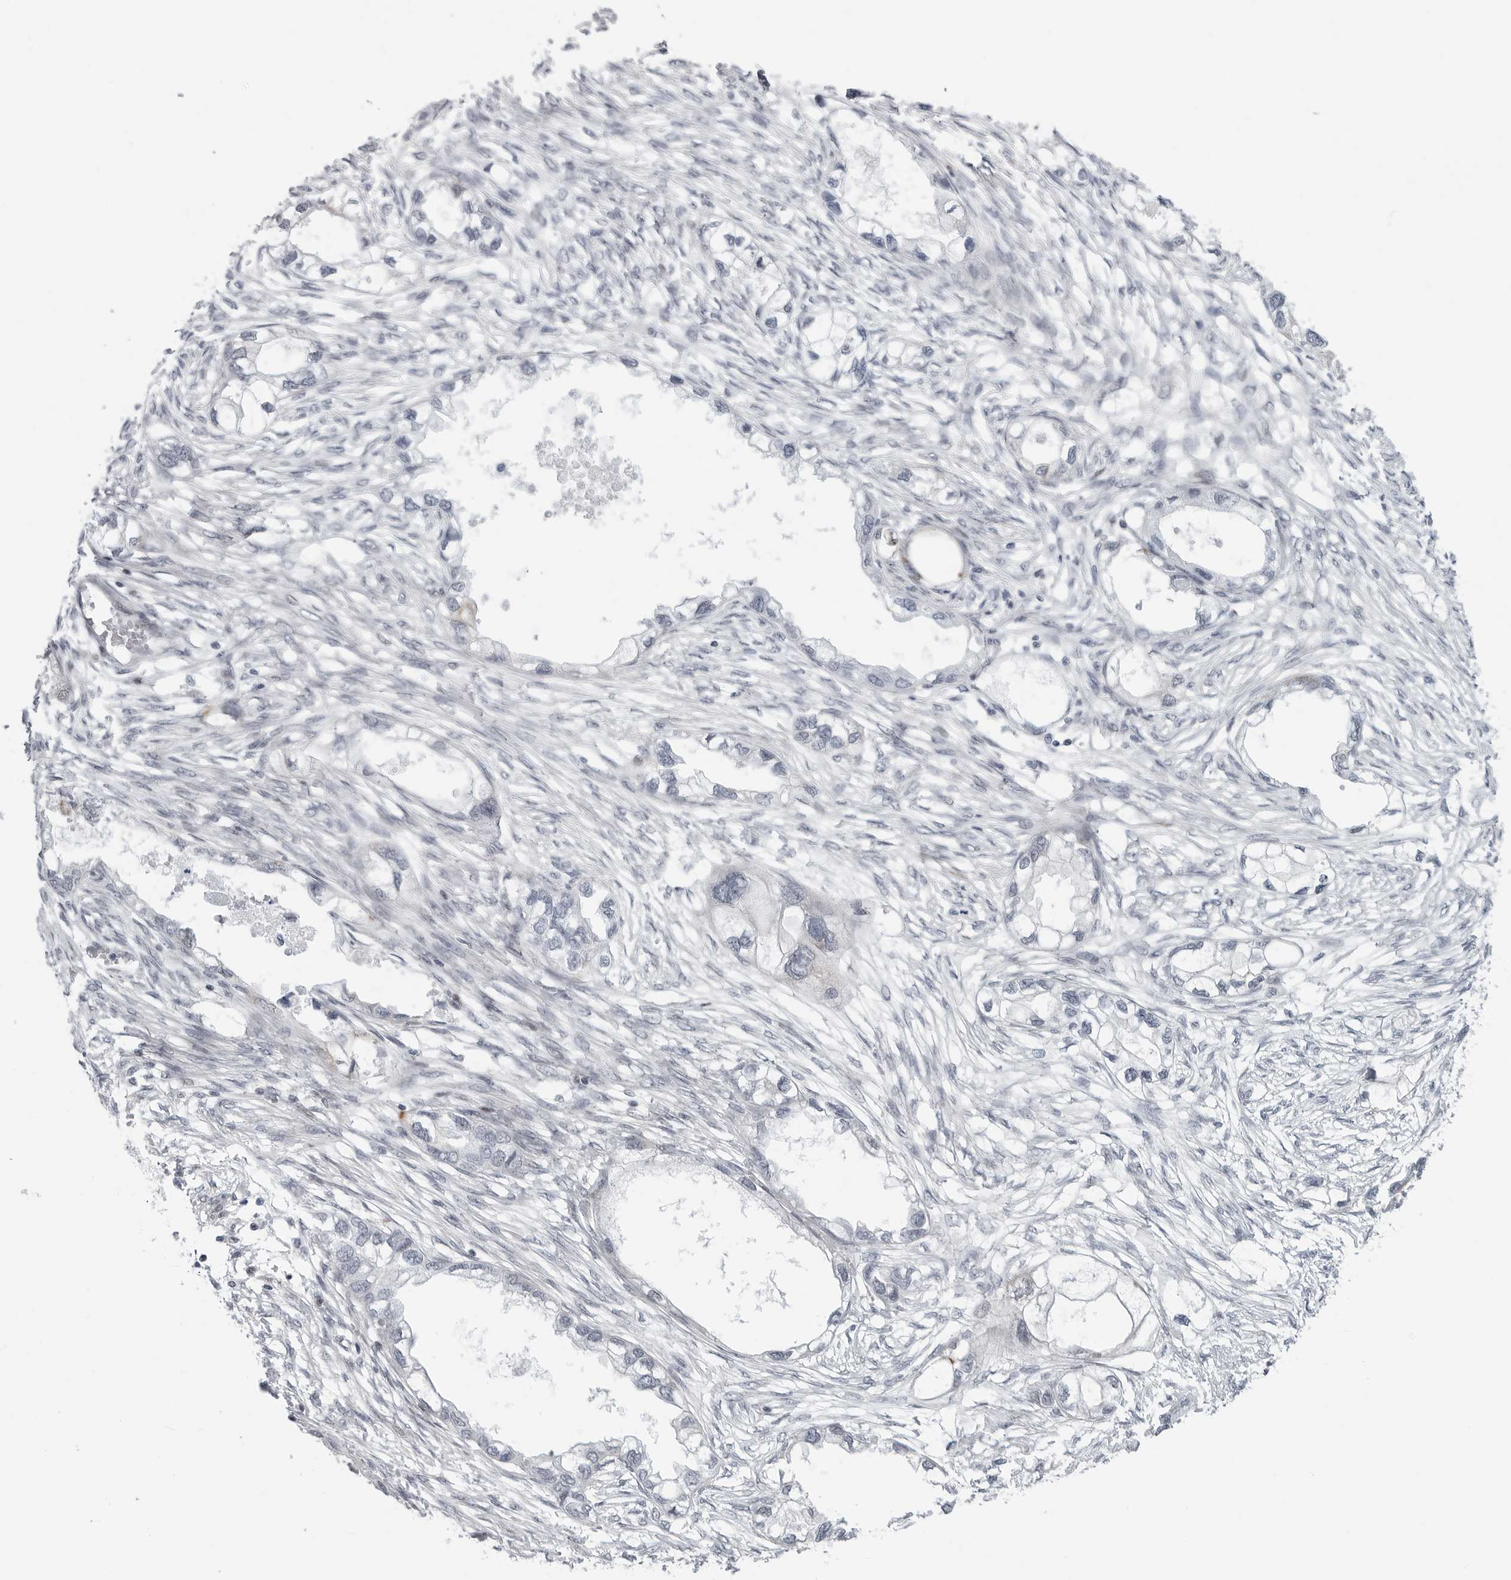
{"staining": {"intensity": "negative", "quantity": "none", "location": "none"}, "tissue": "endometrial cancer", "cell_type": "Tumor cells", "image_type": "cancer", "snomed": [{"axis": "morphology", "description": "Adenocarcinoma, NOS"}, {"axis": "morphology", "description": "Adenocarcinoma, metastatic, NOS"}, {"axis": "topography", "description": "Adipose tissue"}, {"axis": "topography", "description": "Endometrium"}], "caption": "Endometrial cancer (metastatic adenocarcinoma) stained for a protein using immunohistochemistry demonstrates no expression tumor cells.", "gene": "FAM135B", "patient": {"sex": "female", "age": 67}}